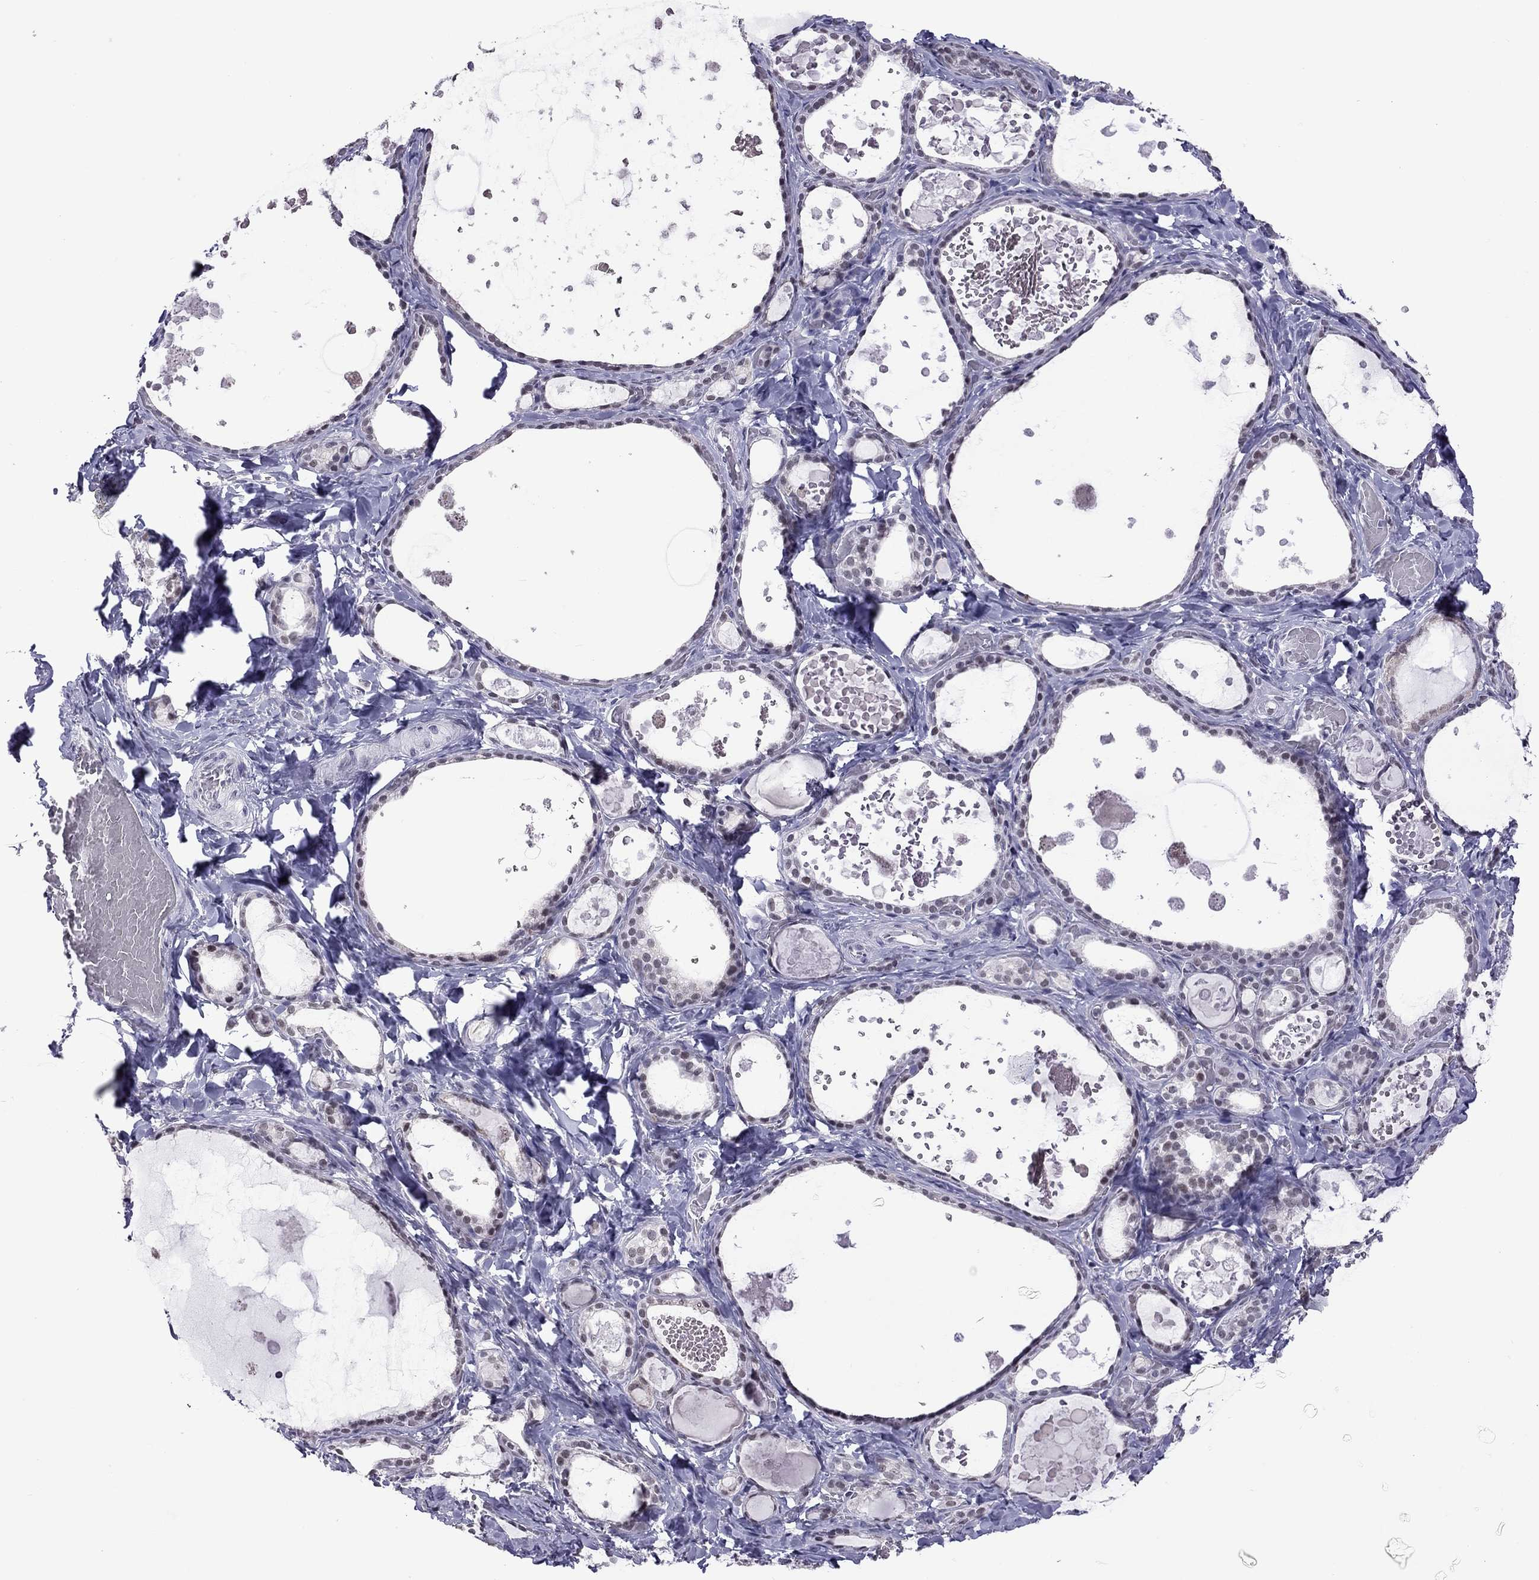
{"staining": {"intensity": "weak", "quantity": "<25%", "location": "nuclear"}, "tissue": "thyroid gland", "cell_type": "Glandular cells", "image_type": "normal", "snomed": [{"axis": "morphology", "description": "Normal tissue, NOS"}, {"axis": "topography", "description": "Thyroid gland"}], "caption": "This is an immunohistochemistry histopathology image of normal thyroid gland. There is no staining in glandular cells.", "gene": "PPP1R3A", "patient": {"sex": "female", "age": 56}}